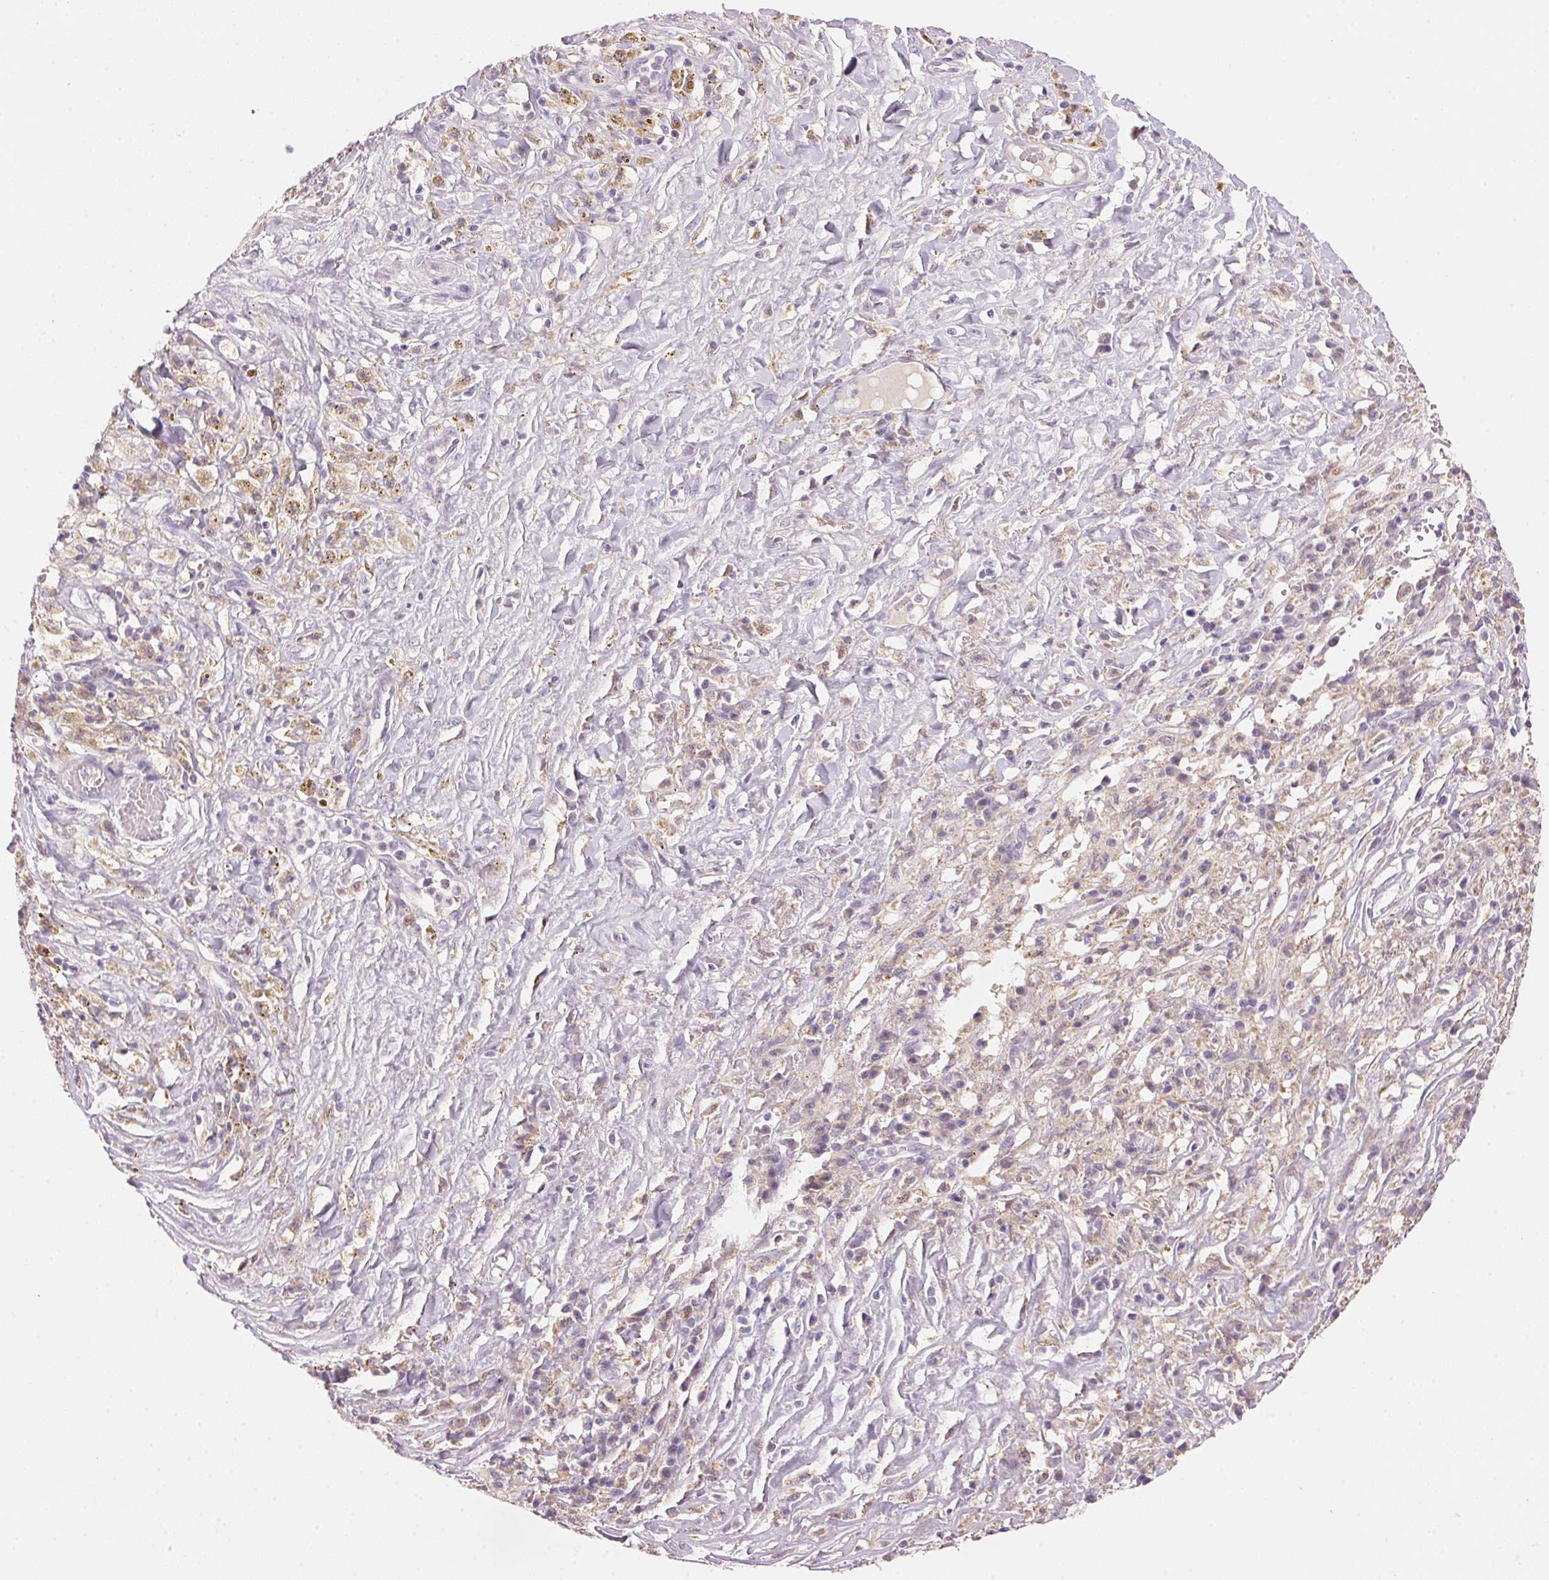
{"staining": {"intensity": "weak", "quantity": "<25%", "location": "cytoplasmic/membranous"}, "tissue": "melanoma", "cell_type": "Tumor cells", "image_type": "cancer", "snomed": [{"axis": "morphology", "description": "Malignant melanoma, NOS"}, {"axis": "topography", "description": "Skin"}], "caption": "This photomicrograph is of malignant melanoma stained with immunohistochemistry to label a protein in brown with the nuclei are counter-stained blue. There is no expression in tumor cells. Brightfield microscopy of immunohistochemistry (IHC) stained with DAB (brown) and hematoxylin (blue), captured at high magnification.", "gene": "CYP11B1", "patient": {"sex": "female", "age": 91}}